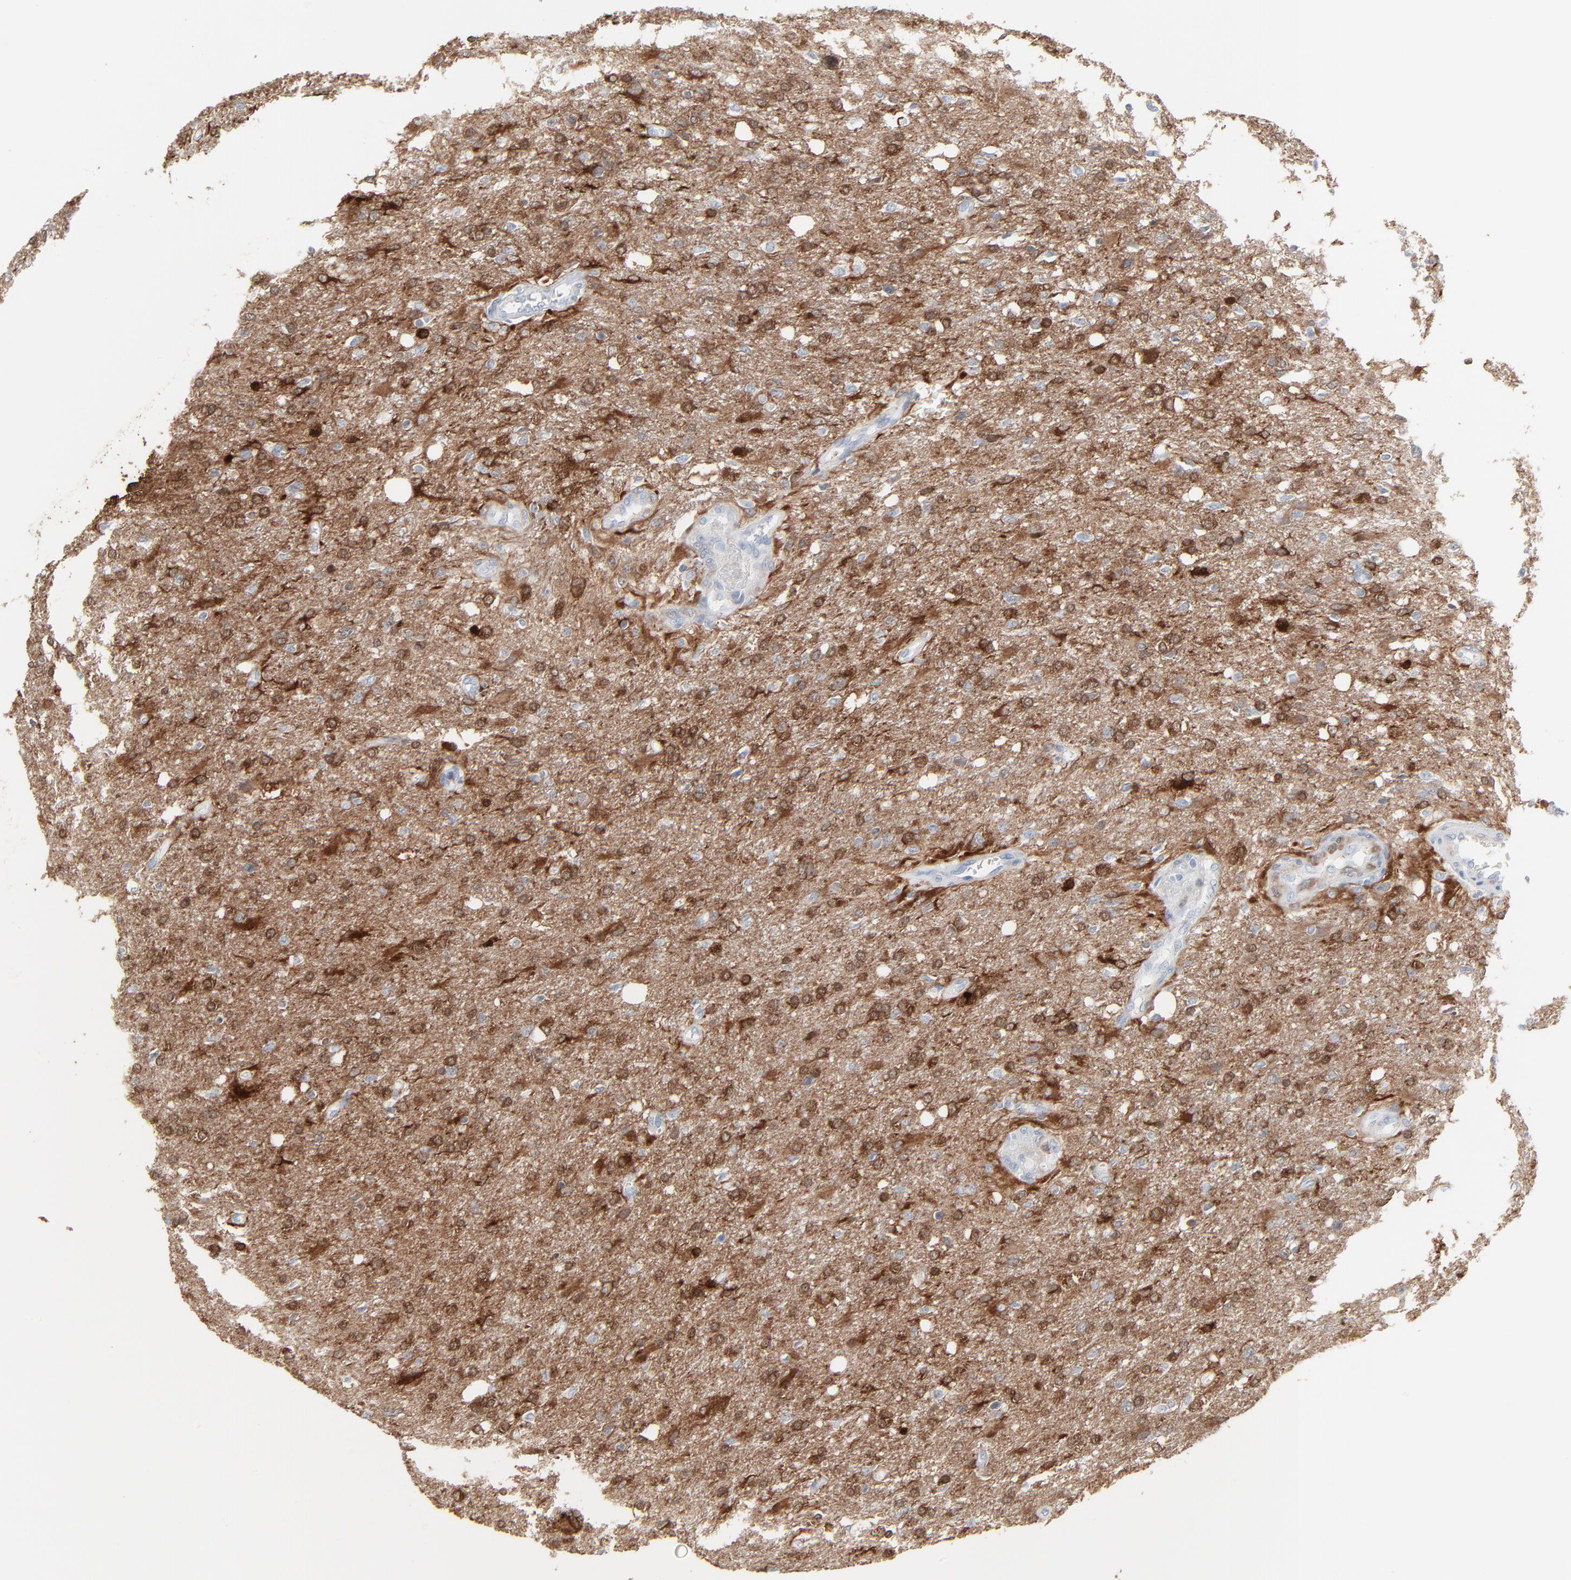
{"staining": {"intensity": "strong", "quantity": "25%-75%", "location": "cytoplasmic/membranous,nuclear"}, "tissue": "glioma", "cell_type": "Tumor cells", "image_type": "cancer", "snomed": [{"axis": "morphology", "description": "Glioma, malignant, High grade"}, {"axis": "topography", "description": "Cerebral cortex"}], "caption": "Protein staining demonstrates strong cytoplasmic/membranous and nuclear expression in about 25%-75% of tumor cells in malignant glioma (high-grade).", "gene": "PHGDH", "patient": {"sex": "male", "age": 76}}